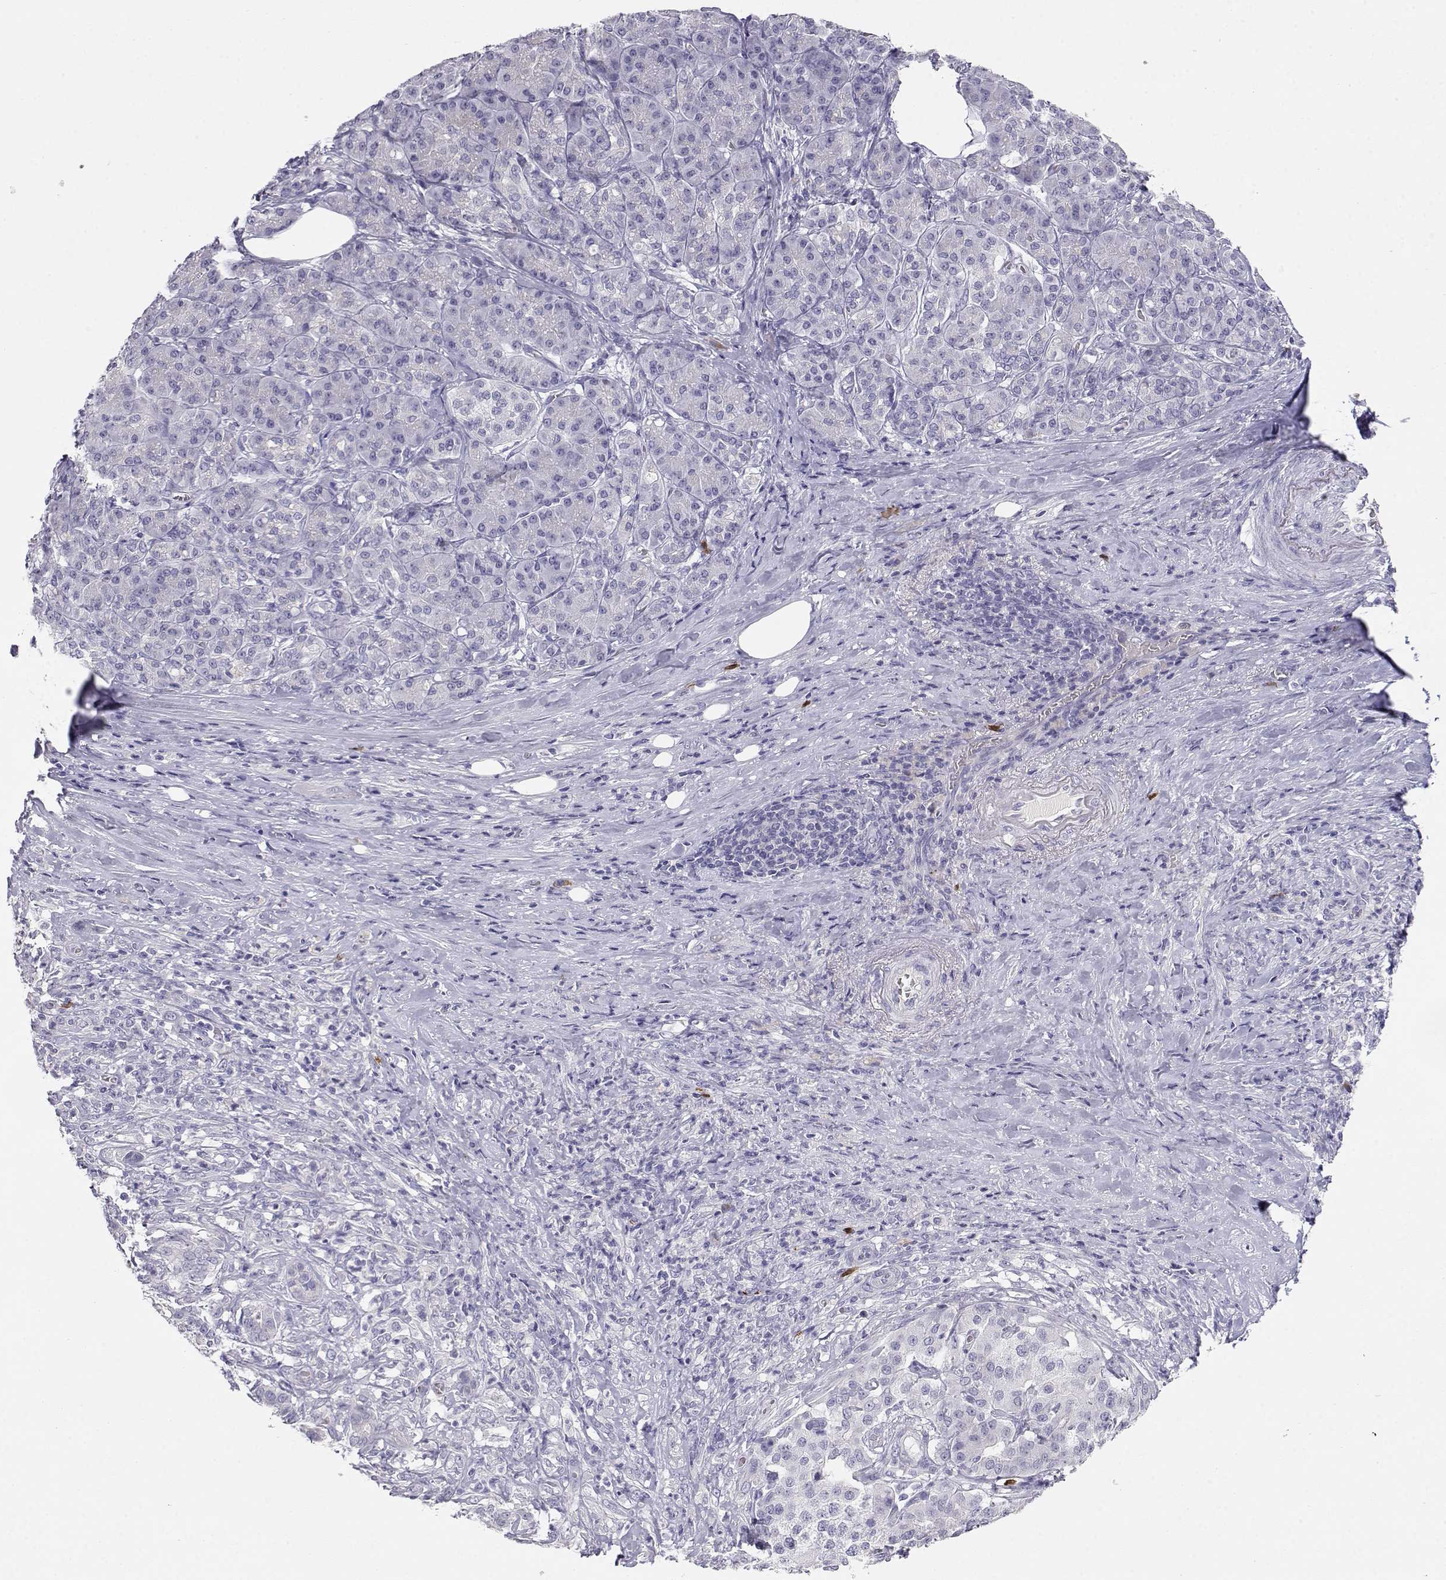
{"staining": {"intensity": "negative", "quantity": "none", "location": "none"}, "tissue": "pancreatic cancer", "cell_type": "Tumor cells", "image_type": "cancer", "snomed": [{"axis": "morphology", "description": "Normal tissue, NOS"}, {"axis": "morphology", "description": "Inflammation, NOS"}, {"axis": "morphology", "description": "Adenocarcinoma, NOS"}, {"axis": "topography", "description": "Pancreas"}], "caption": "There is no significant positivity in tumor cells of pancreatic adenocarcinoma.", "gene": "CDHR1", "patient": {"sex": "male", "age": 57}}